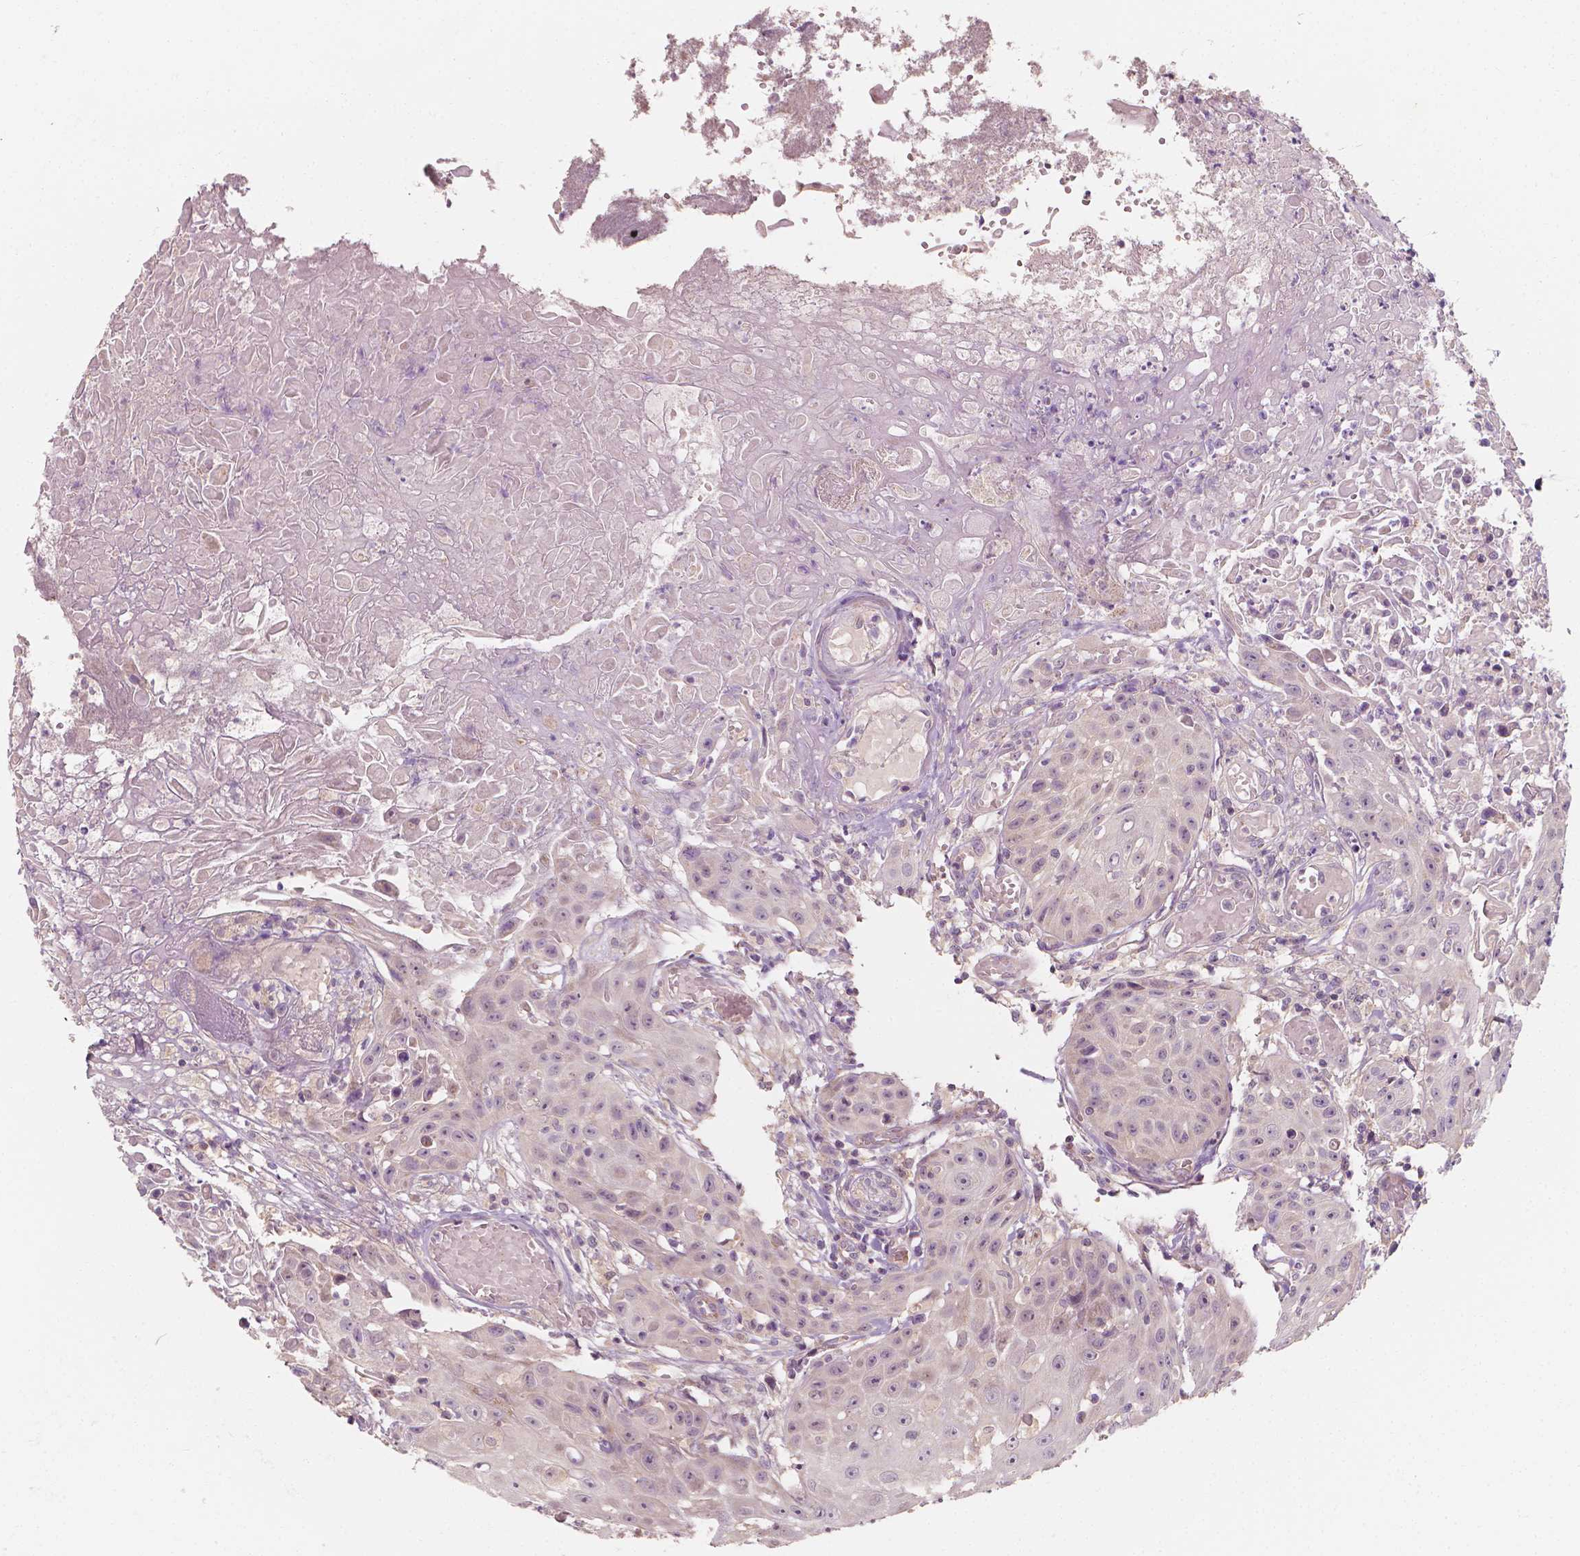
{"staining": {"intensity": "negative", "quantity": "none", "location": "none"}, "tissue": "head and neck cancer", "cell_type": "Tumor cells", "image_type": "cancer", "snomed": [{"axis": "morphology", "description": "Squamous cell carcinoma, NOS"}, {"axis": "topography", "description": "Oral tissue"}, {"axis": "topography", "description": "Head-Neck"}], "caption": "A high-resolution image shows immunohistochemistry (IHC) staining of squamous cell carcinoma (head and neck), which displays no significant positivity in tumor cells. Nuclei are stained in blue.", "gene": "SHPK", "patient": {"sex": "female", "age": 55}}